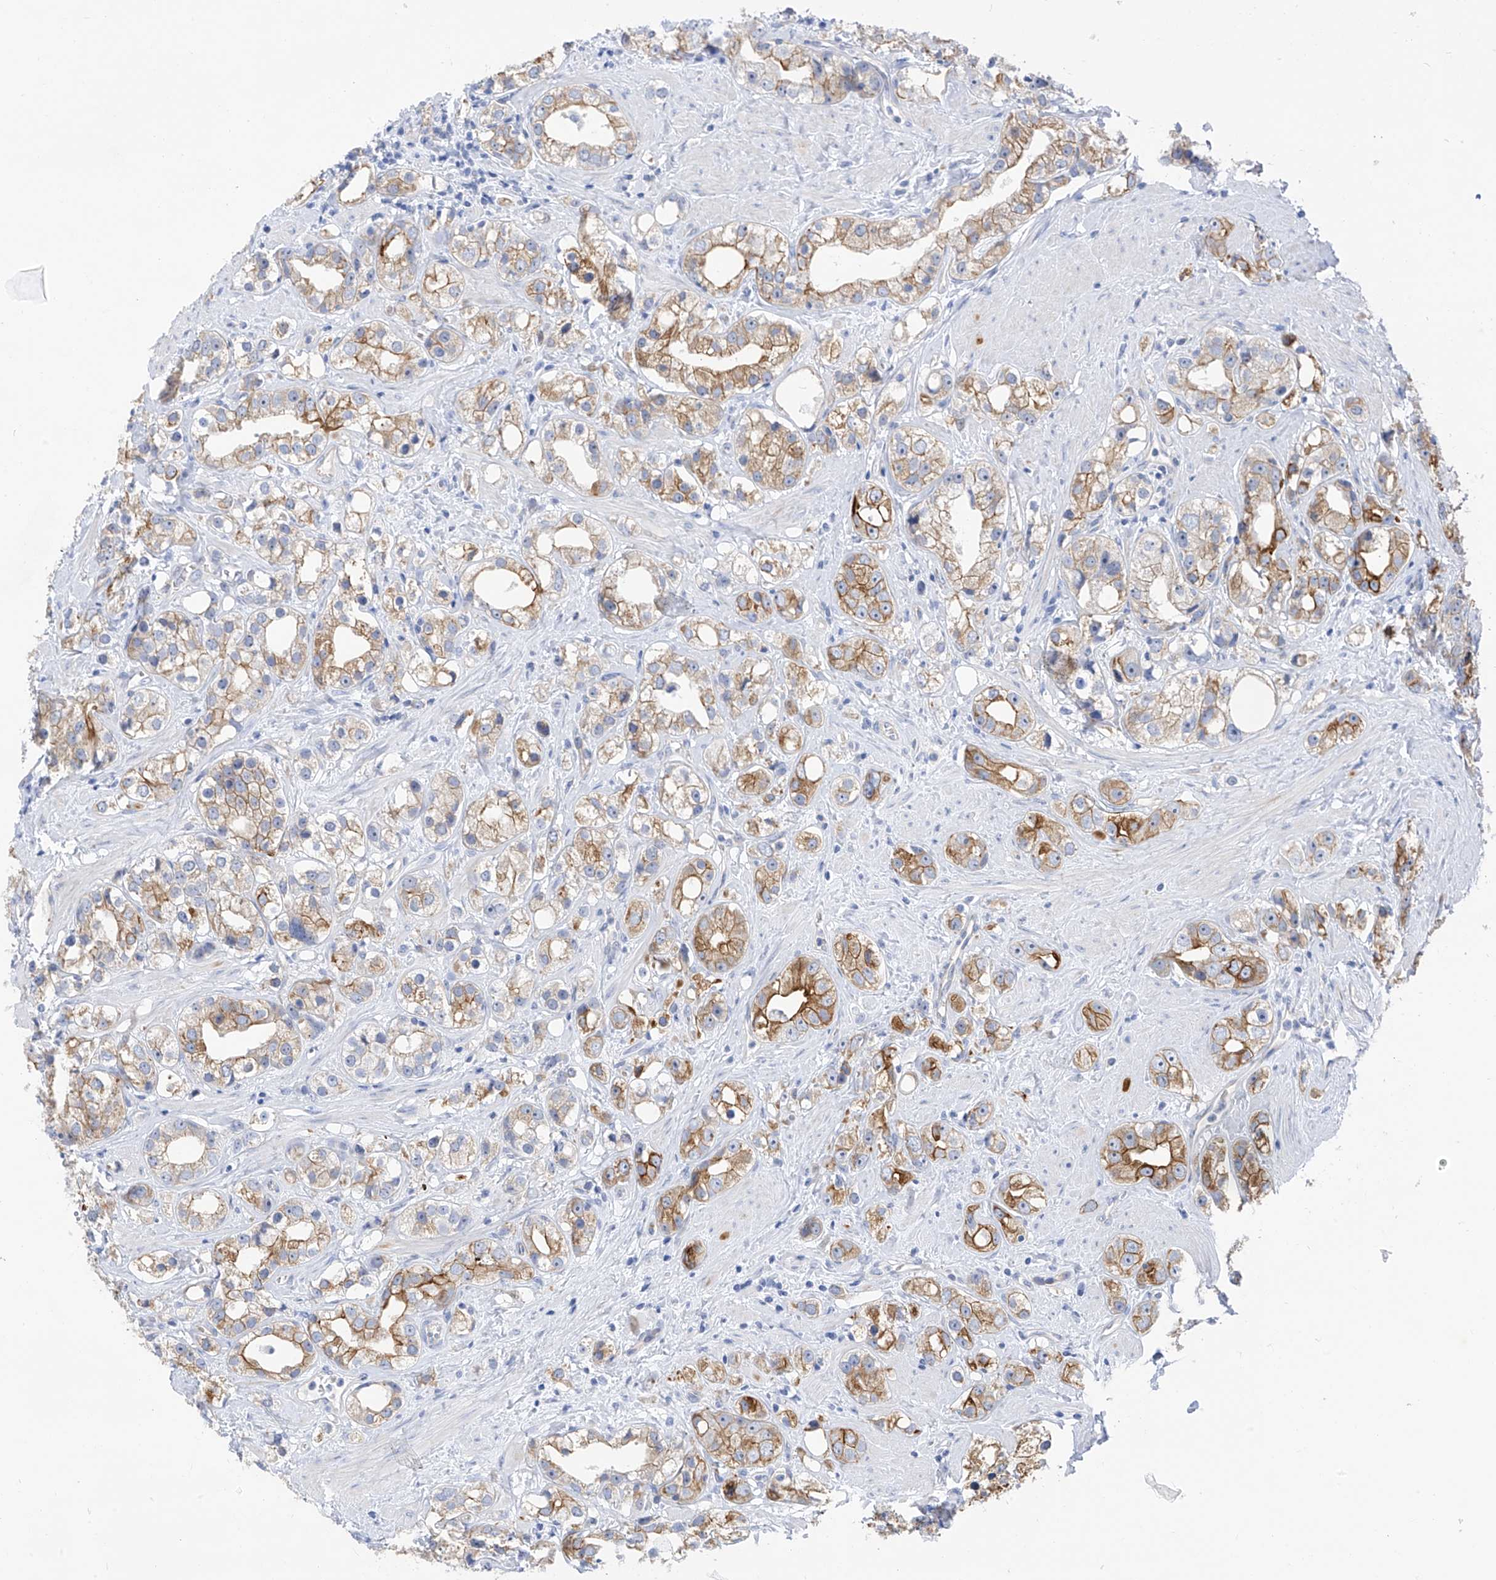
{"staining": {"intensity": "moderate", "quantity": "25%-75%", "location": "cytoplasmic/membranous"}, "tissue": "prostate cancer", "cell_type": "Tumor cells", "image_type": "cancer", "snomed": [{"axis": "morphology", "description": "Adenocarcinoma, NOS"}, {"axis": "topography", "description": "Prostate"}], "caption": "Immunohistochemistry (IHC) image of neoplastic tissue: prostate cancer (adenocarcinoma) stained using immunohistochemistry demonstrates medium levels of moderate protein expression localized specifically in the cytoplasmic/membranous of tumor cells, appearing as a cytoplasmic/membranous brown color.", "gene": "PIK3C2B", "patient": {"sex": "male", "age": 79}}